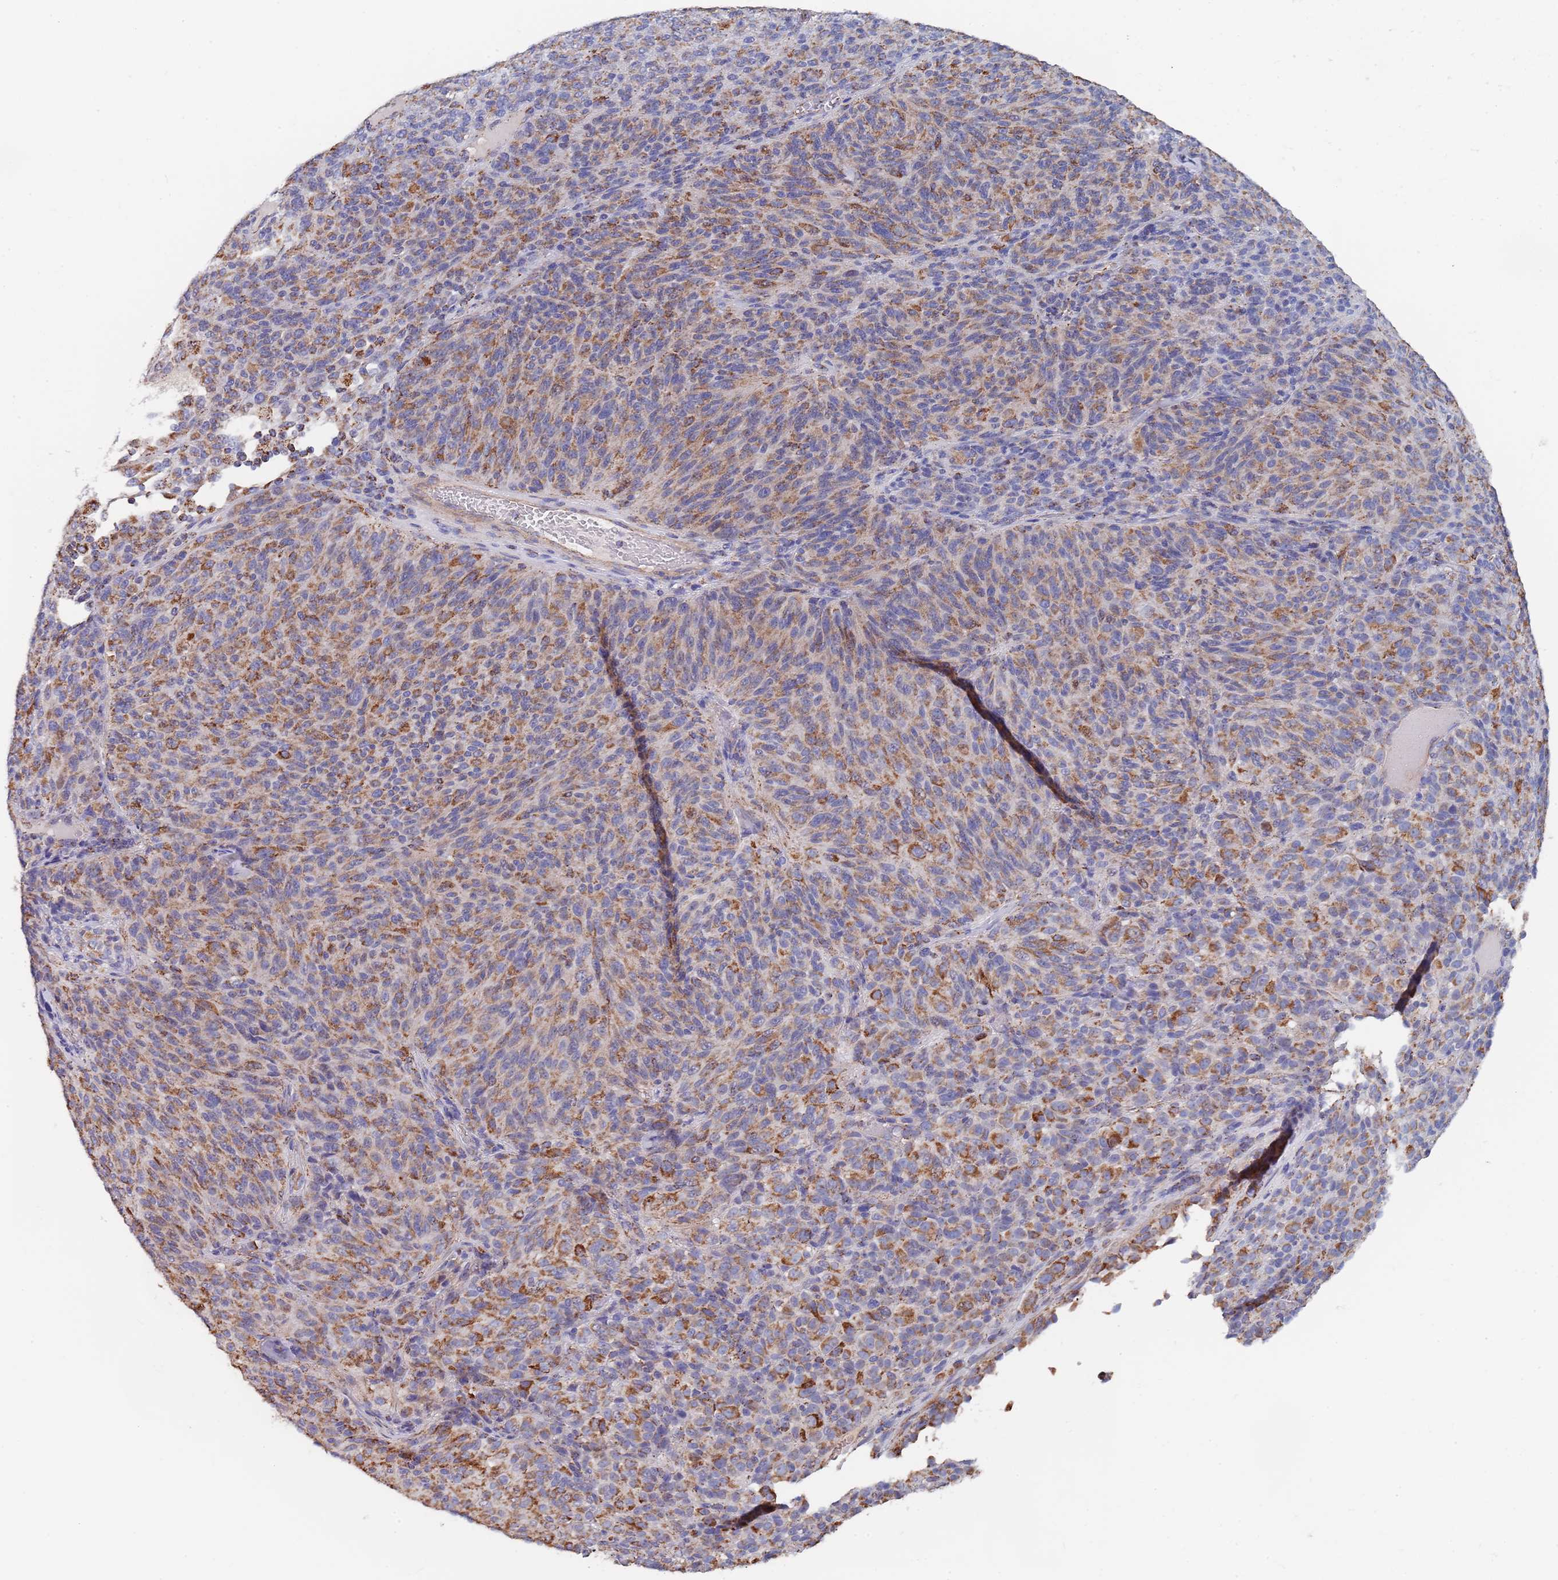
{"staining": {"intensity": "moderate", "quantity": ">75%", "location": "cytoplasmic/membranous"}, "tissue": "melanoma", "cell_type": "Tumor cells", "image_type": "cancer", "snomed": [{"axis": "morphology", "description": "Malignant melanoma, Metastatic site"}, {"axis": "topography", "description": "Brain"}], "caption": "Immunohistochemistry staining of melanoma, which displays medium levels of moderate cytoplasmic/membranous staining in approximately >75% of tumor cells indicating moderate cytoplasmic/membranous protein staining. The staining was performed using DAB (brown) for protein detection and nuclei were counterstained in hematoxylin (blue).", "gene": "PGP", "patient": {"sex": "female", "age": 56}}